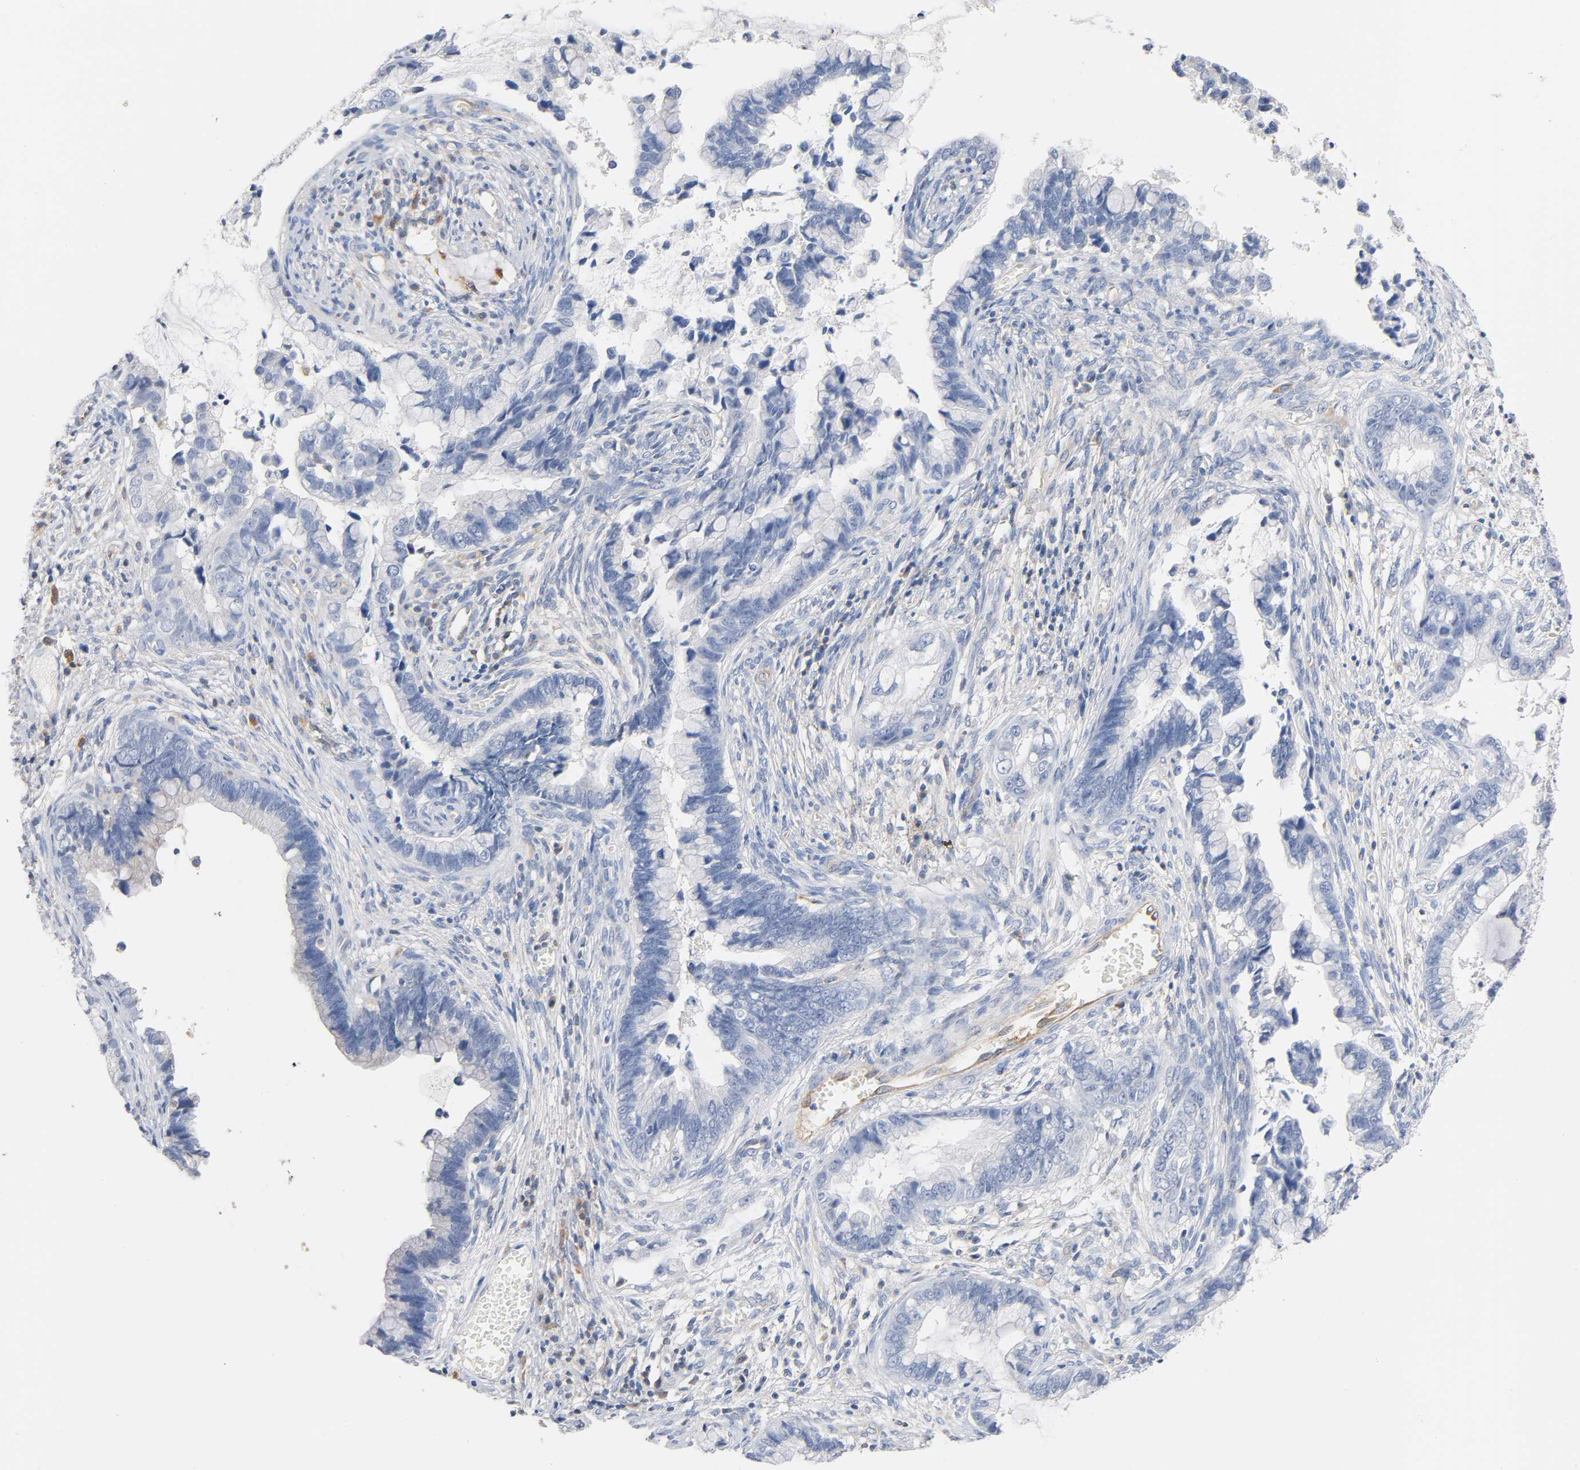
{"staining": {"intensity": "negative", "quantity": "none", "location": "none"}, "tissue": "cervical cancer", "cell_type": "Tumor cells", "image_type": "cancer", "snomed": [{"axis": "morphology", "description": "Adenocarcinoma, NOS"}, {"axis": "topography", "description": "Cervix"}], "caption": "This histopathology image is of adenocarcinoma (cervical) stained with immunohistochemistry to label a protein in brown with the nuclei are counter-stained blue. There is no positivity in tumor cells.", "gene": "MALT1", "patient": {"sex": "female", "age": 44}}